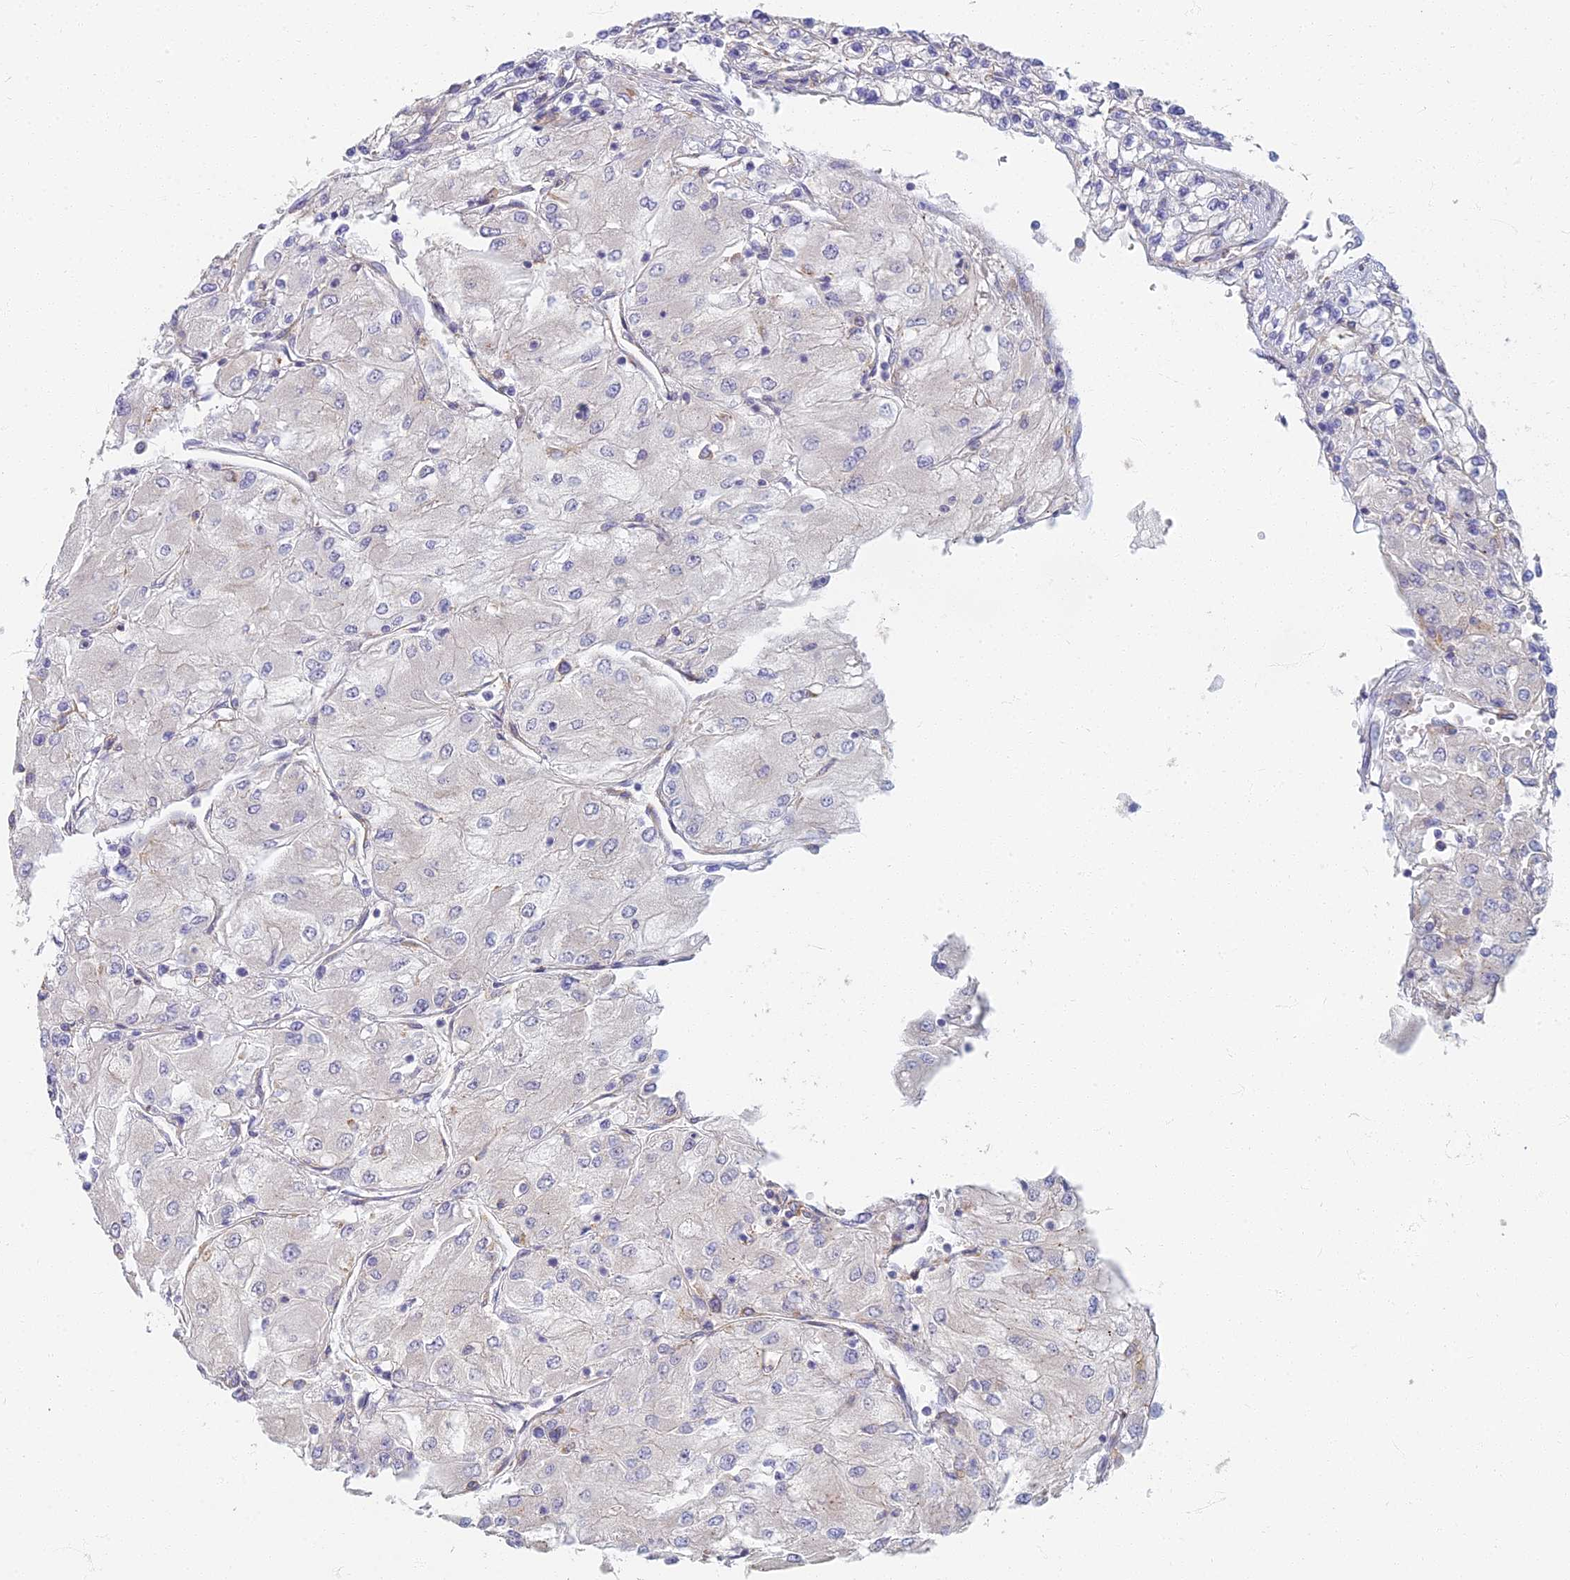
{"staining": {"intensity": "negative", "quantity": "none", "location": "none"}, "tissue": "renal cancer", "cell_type": "Tumor cells", "image_type": "cancer", "snomed": [{"axis": "morphology", "description": "Adenocarcinoma, NOS"}, {"axis": "topography", "description": "Kidney"}], "caption": "Protein analysis of renal adenocarcinoma reveals no significant positivity in tumor cells.", "gene": "RBSN", "patient": {"sex": "male", "age": 80}}